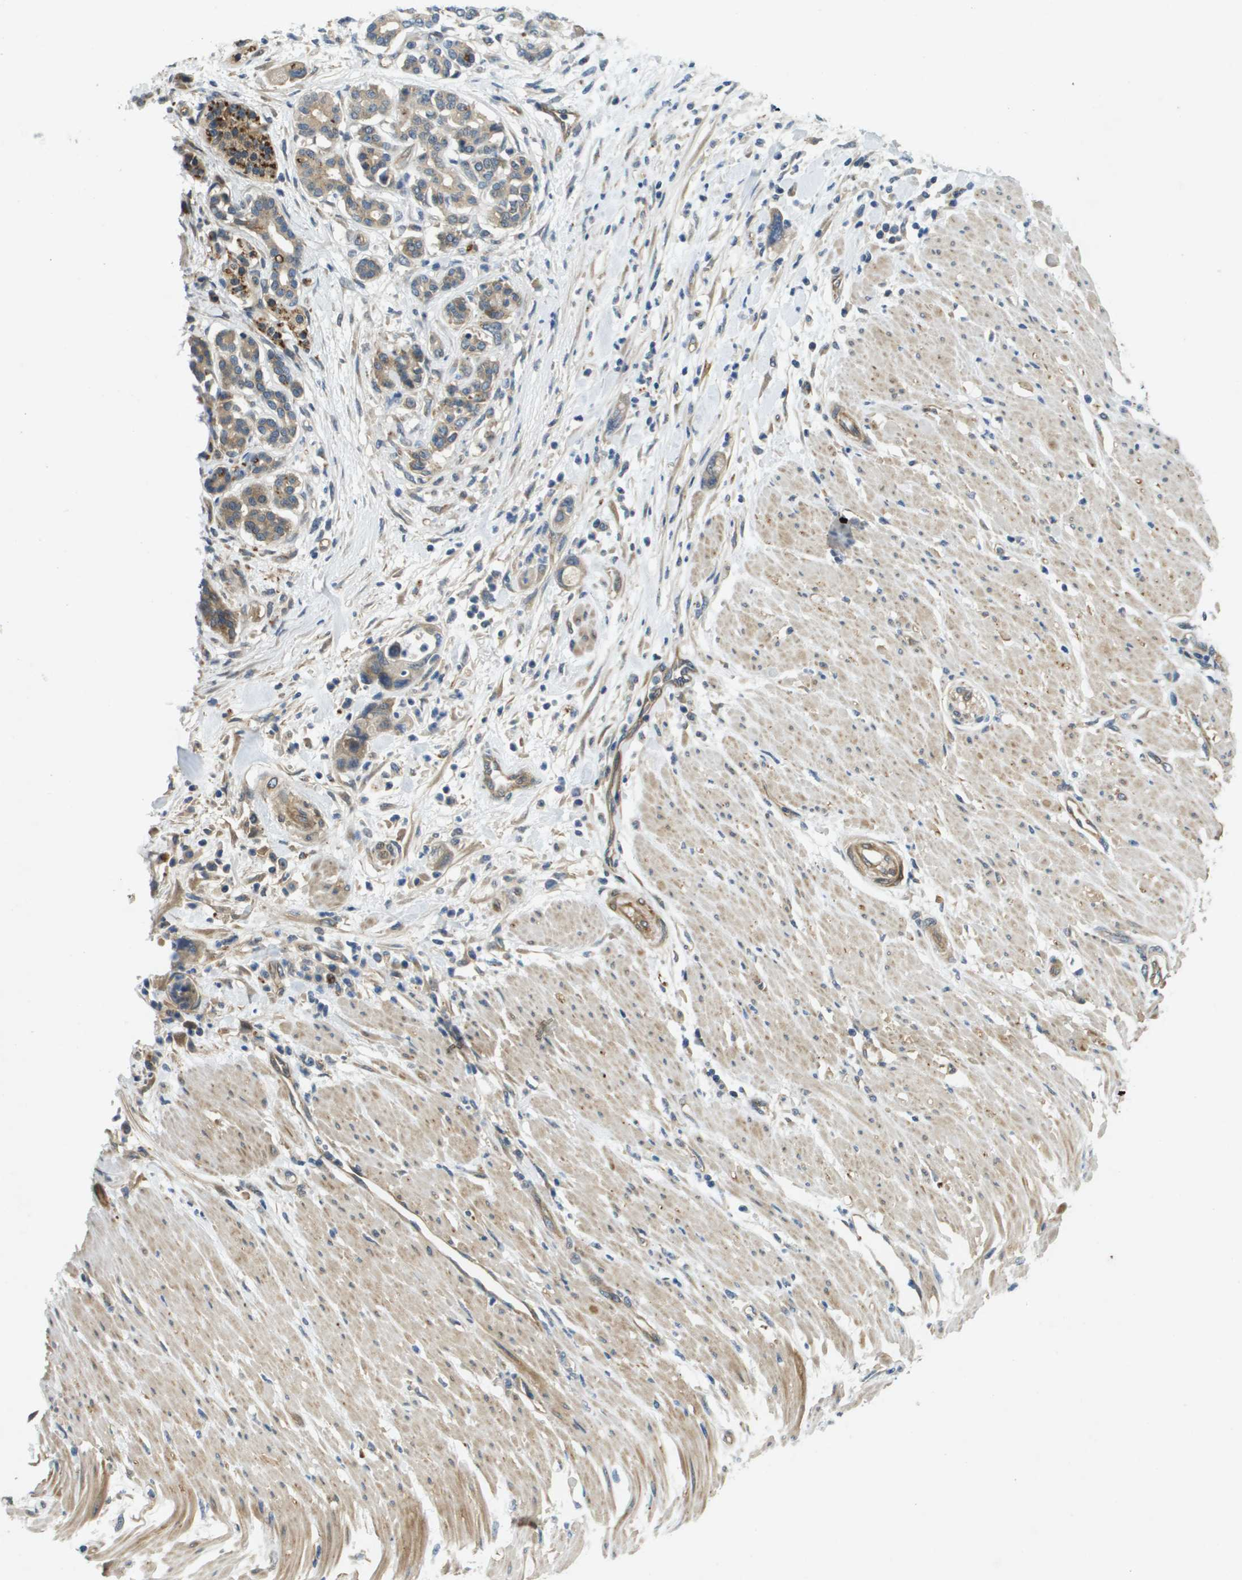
{"staining": {"intensity": "moderate", "quantity": ">75%", "location": "cytoplasmic/membranous"}, "tissue": "pancreatic cancer", "cell_type": "Tumor cells", "image_type": "cancer", "snomed": [{"axis": "morphology", "description": "Normal tissue, NOS"}, {"axis": "morphology", "description": "Adenocarcinoma, NOS"}, {"axis": "topography", "description": "Pancreas"}], "caption": "This is an image of immunohistochemistry (IHC) staining of pancreatic cancer (adenocarcinoma), which shows moderate positivity in the cytoplasmic/membranous of tumor cells.", "gene": "PGAP3", "patient": {"sex": "female", "age": 71}}